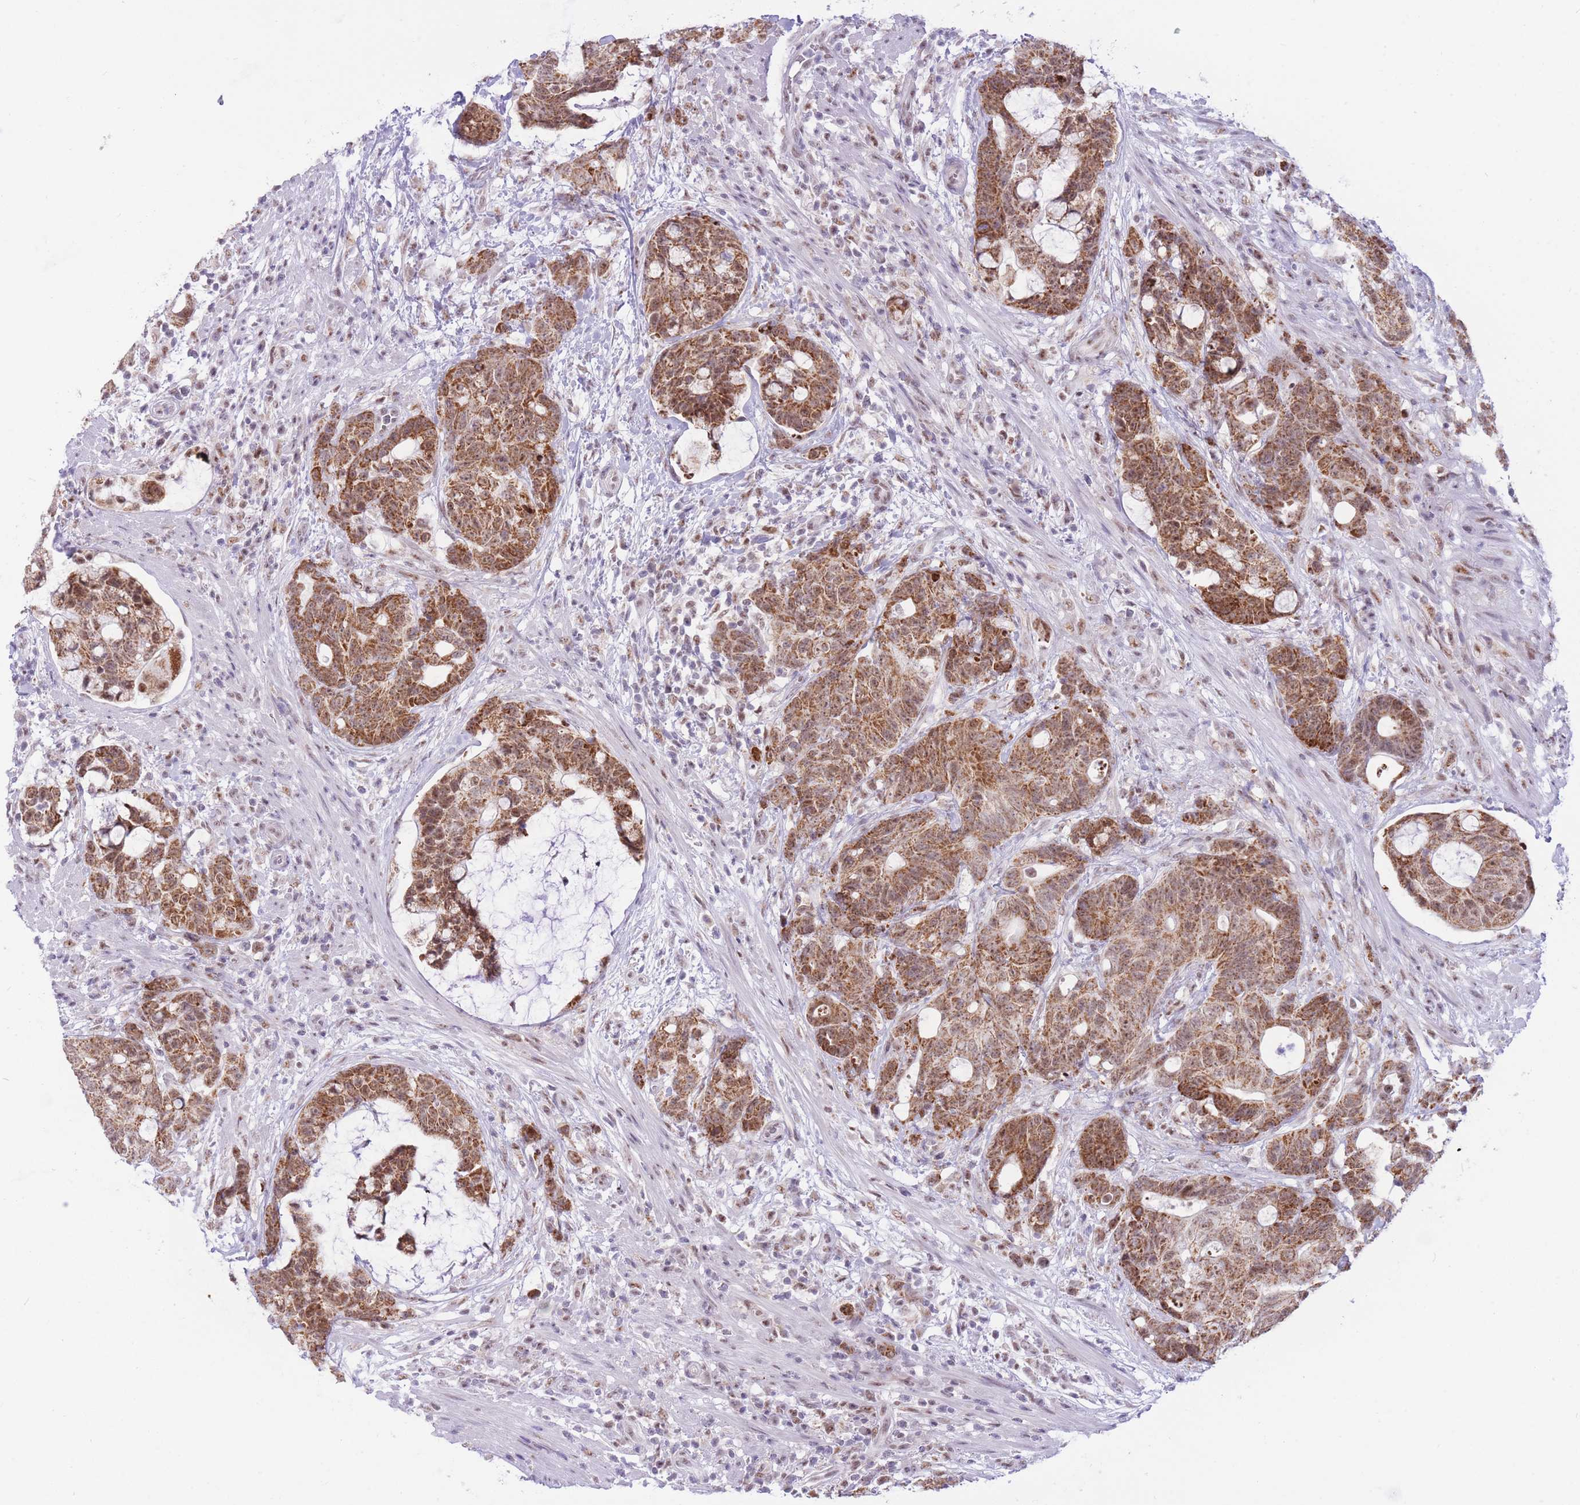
{"staining": {"intensity": "moderate", "quantity": ">75%", "location": "cytoplasmic/membranous,nuclear"}, "tissue": "colorectal cancer", "cell_type": "Tumor cells", "image_type": "cancer", "snomed": [{"axis": "morphology", "description": "Adenocarcinoma, NOS"}, {"axis": "topography", "description": "Colon"}], "caption": "Colorectal adenocarcinoma stained with a protein marker shows moderate staining in tumor cells.", "gene": "CYP2B6", "patient": {"sex": "female", "age": 82}}